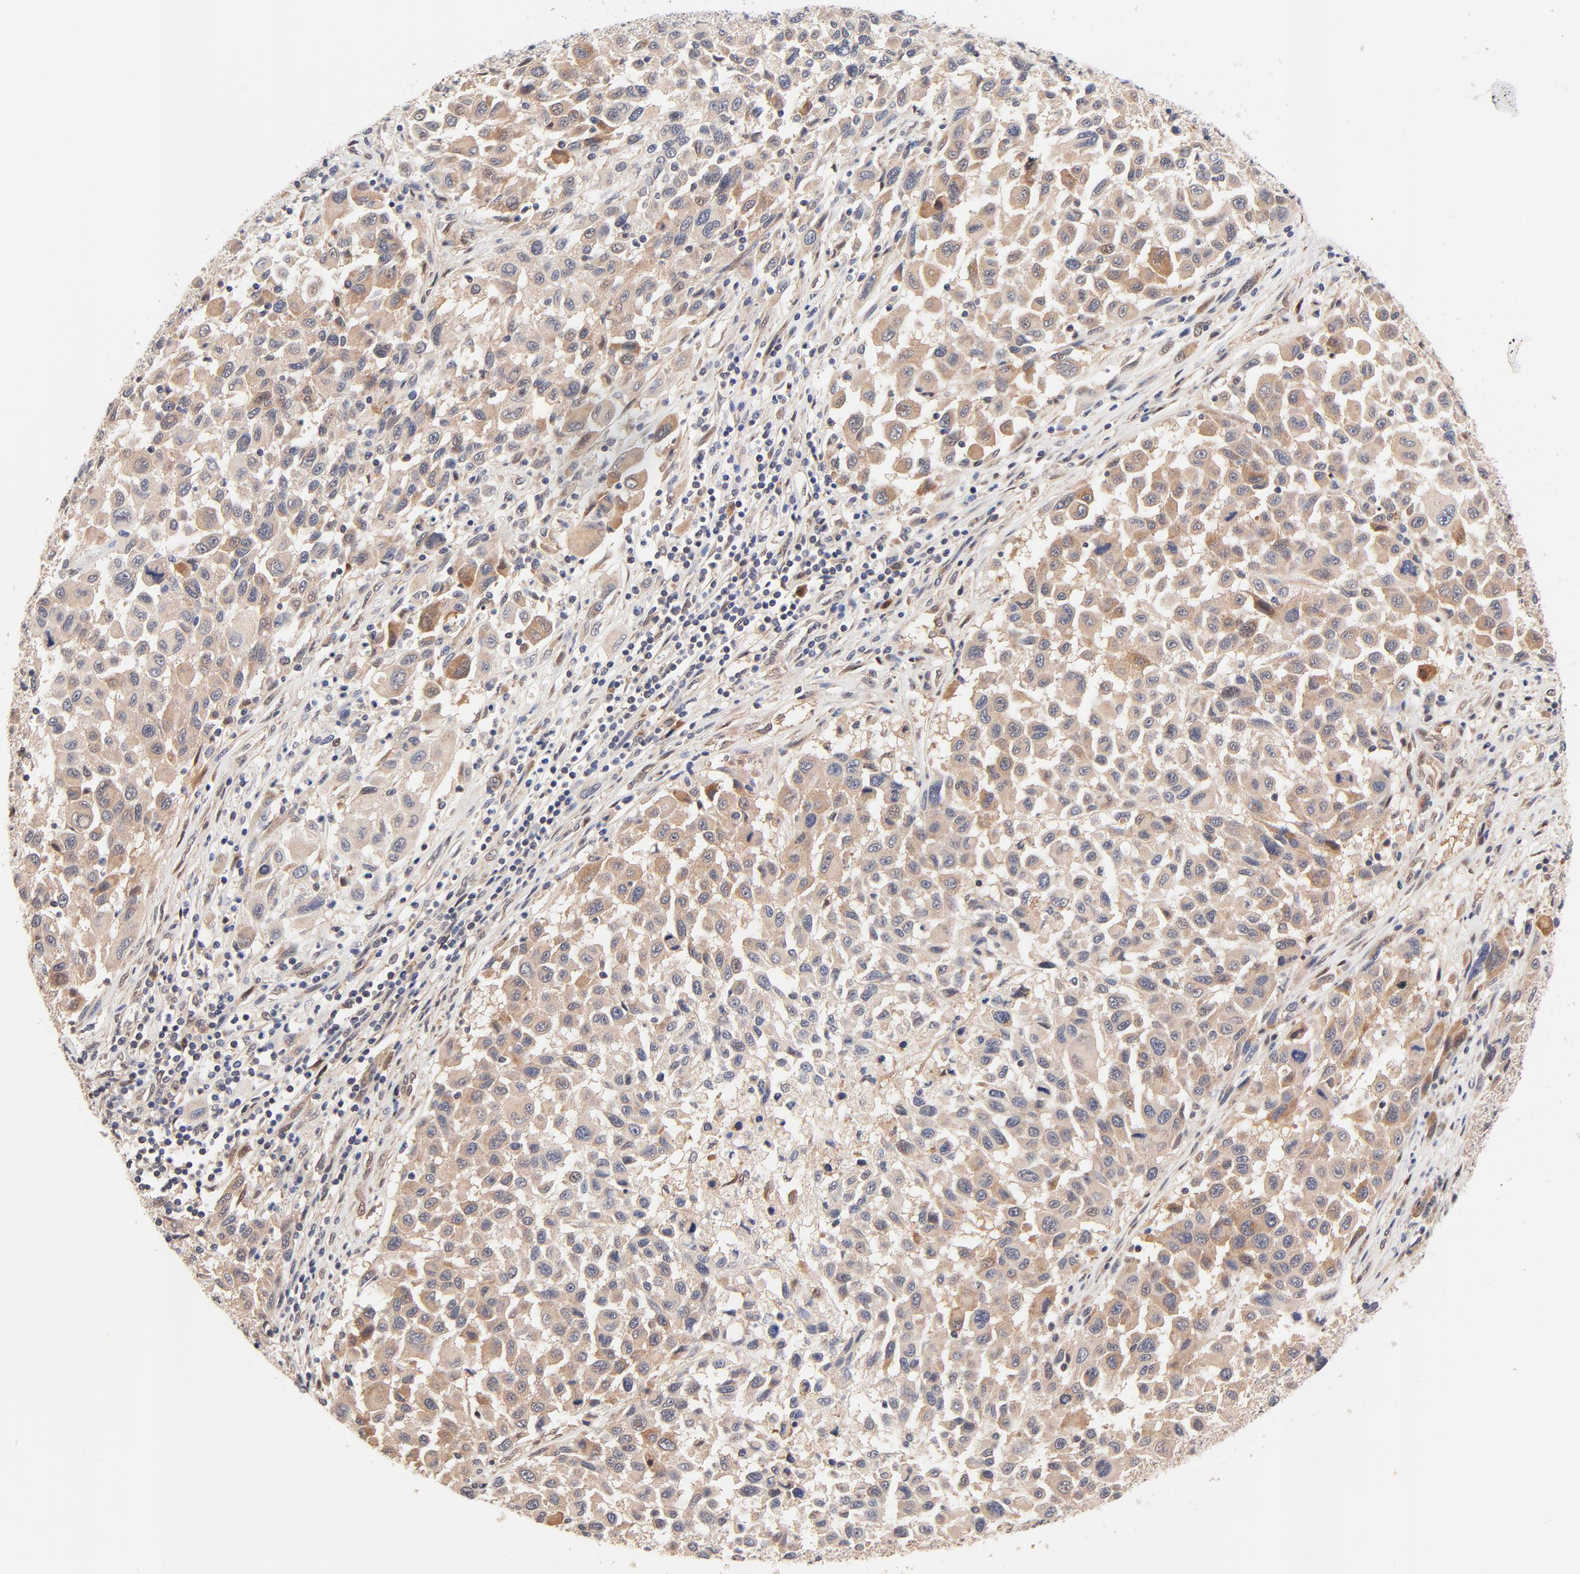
{"staining": {"intensity": "moderate", "quantity": ">75%", "location": "cytoplasmic/membranous"}, "tissue": "melanoma", "cell_type": "Tumor cells", "image_type": "cancer", "snomed": [{"axis": "morphology", "description": "Malignant melanoma, Metastatic site"}, {"axis": "topography", "description": "Lymph node"}], "caption": "Protein staining exhibits moderate cytoplasmic/membranous positivity in approximately >75% of tumor cells in malignant melanoma (metastatic site).", "gene": "TXNL1", "patient": {"sex": "male", "age": 61}}